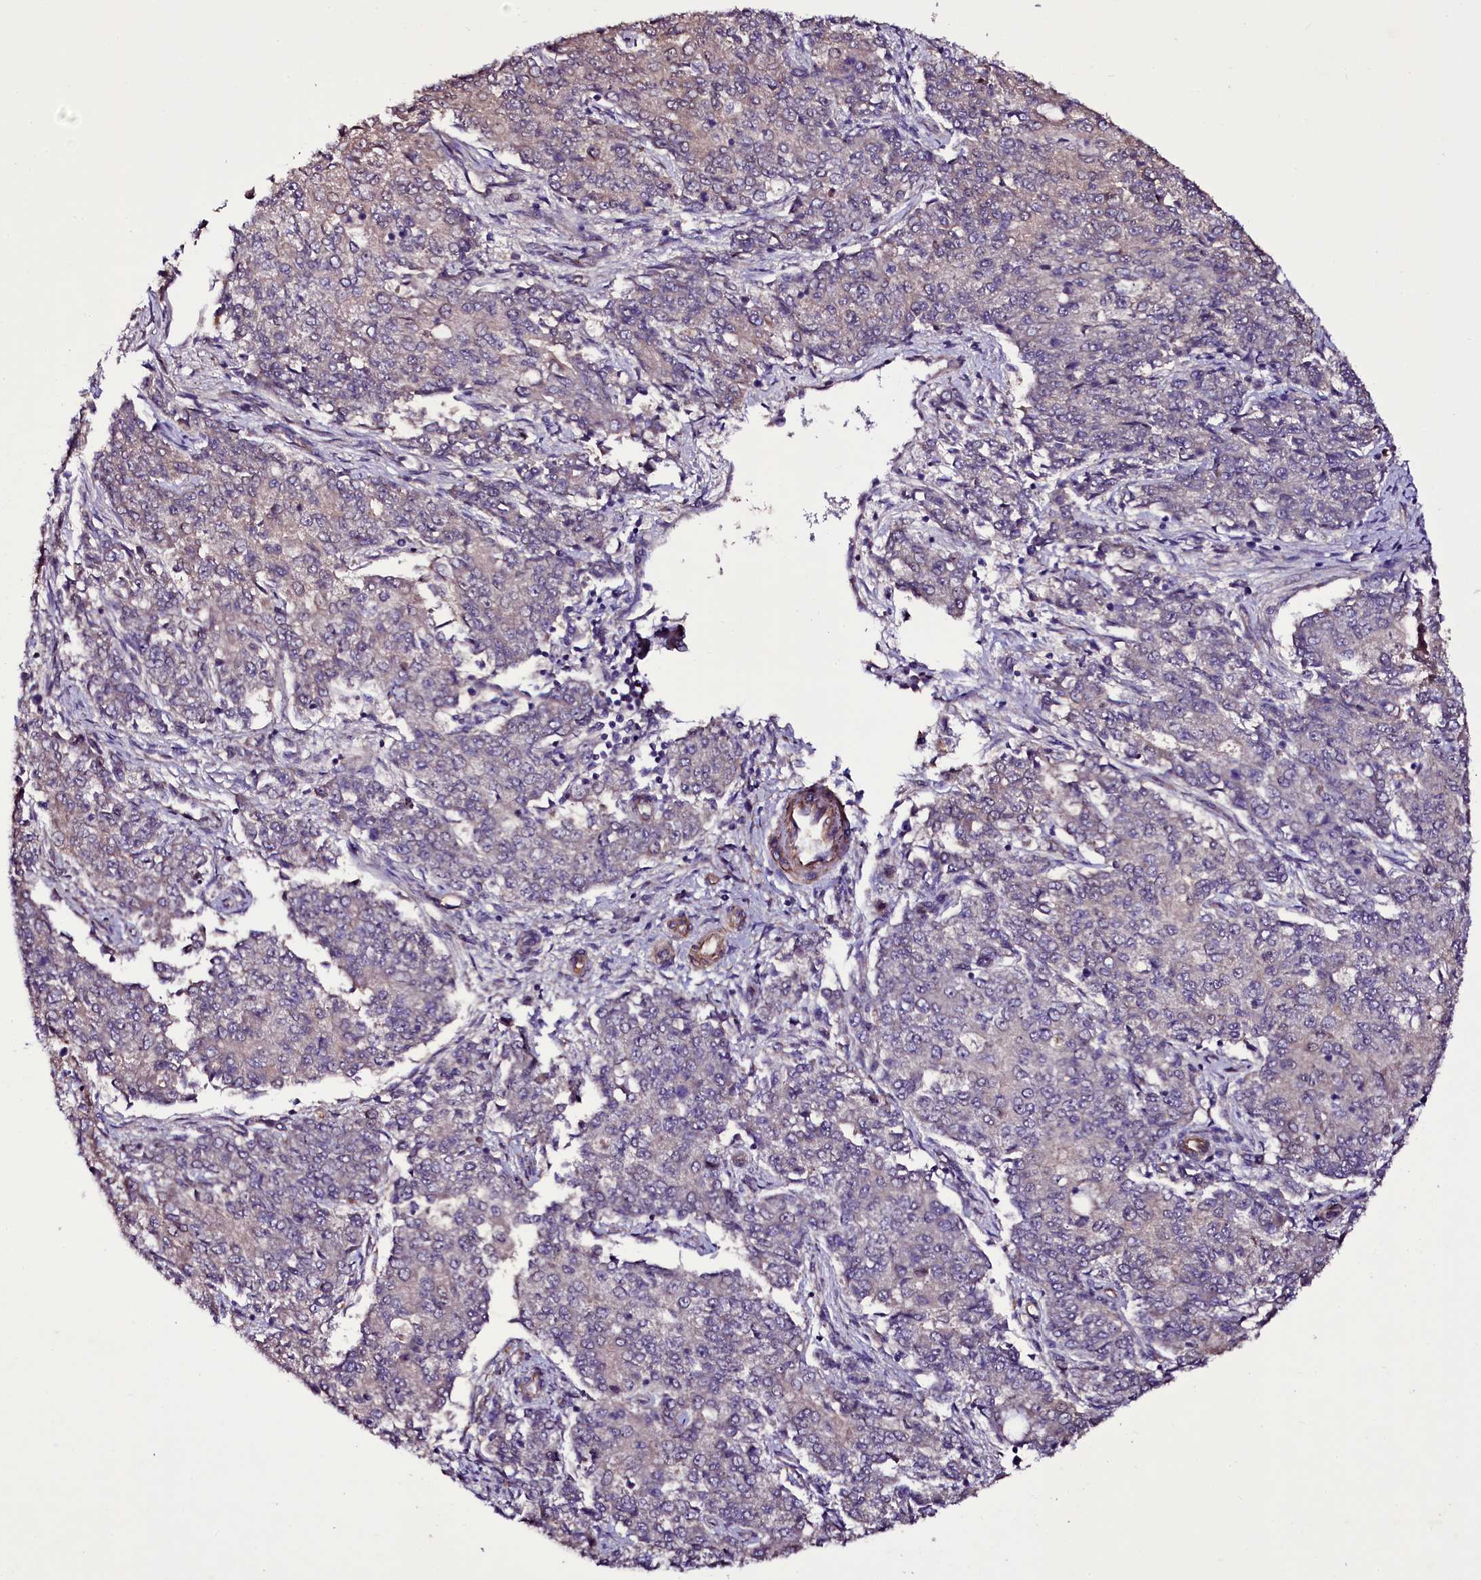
{"staining": {"intensity": "negative", "quantity": "none", "location": "none"}, "tissue": "endometrial cancer", "cell_type": "Tumor cells", "image_type": "cancer", "snomed": [{"axis": "morphology", "description": "Adenocarcinoma, NOS"}, {"axis": "topography", "description": "Endometrium"}], "caption": "This image is of endometrial cancer stained with immunohistochemistry to label a protein in brown with the nuclei are counter-stained blue. There is no staining in tumor cells. (DAB (3,3'-diaminobenzidine) IHC visualized using brightfield microscopy, high magnification).", "gene": "MEX3C", "patient": {"sex": "female", "age": 50}}